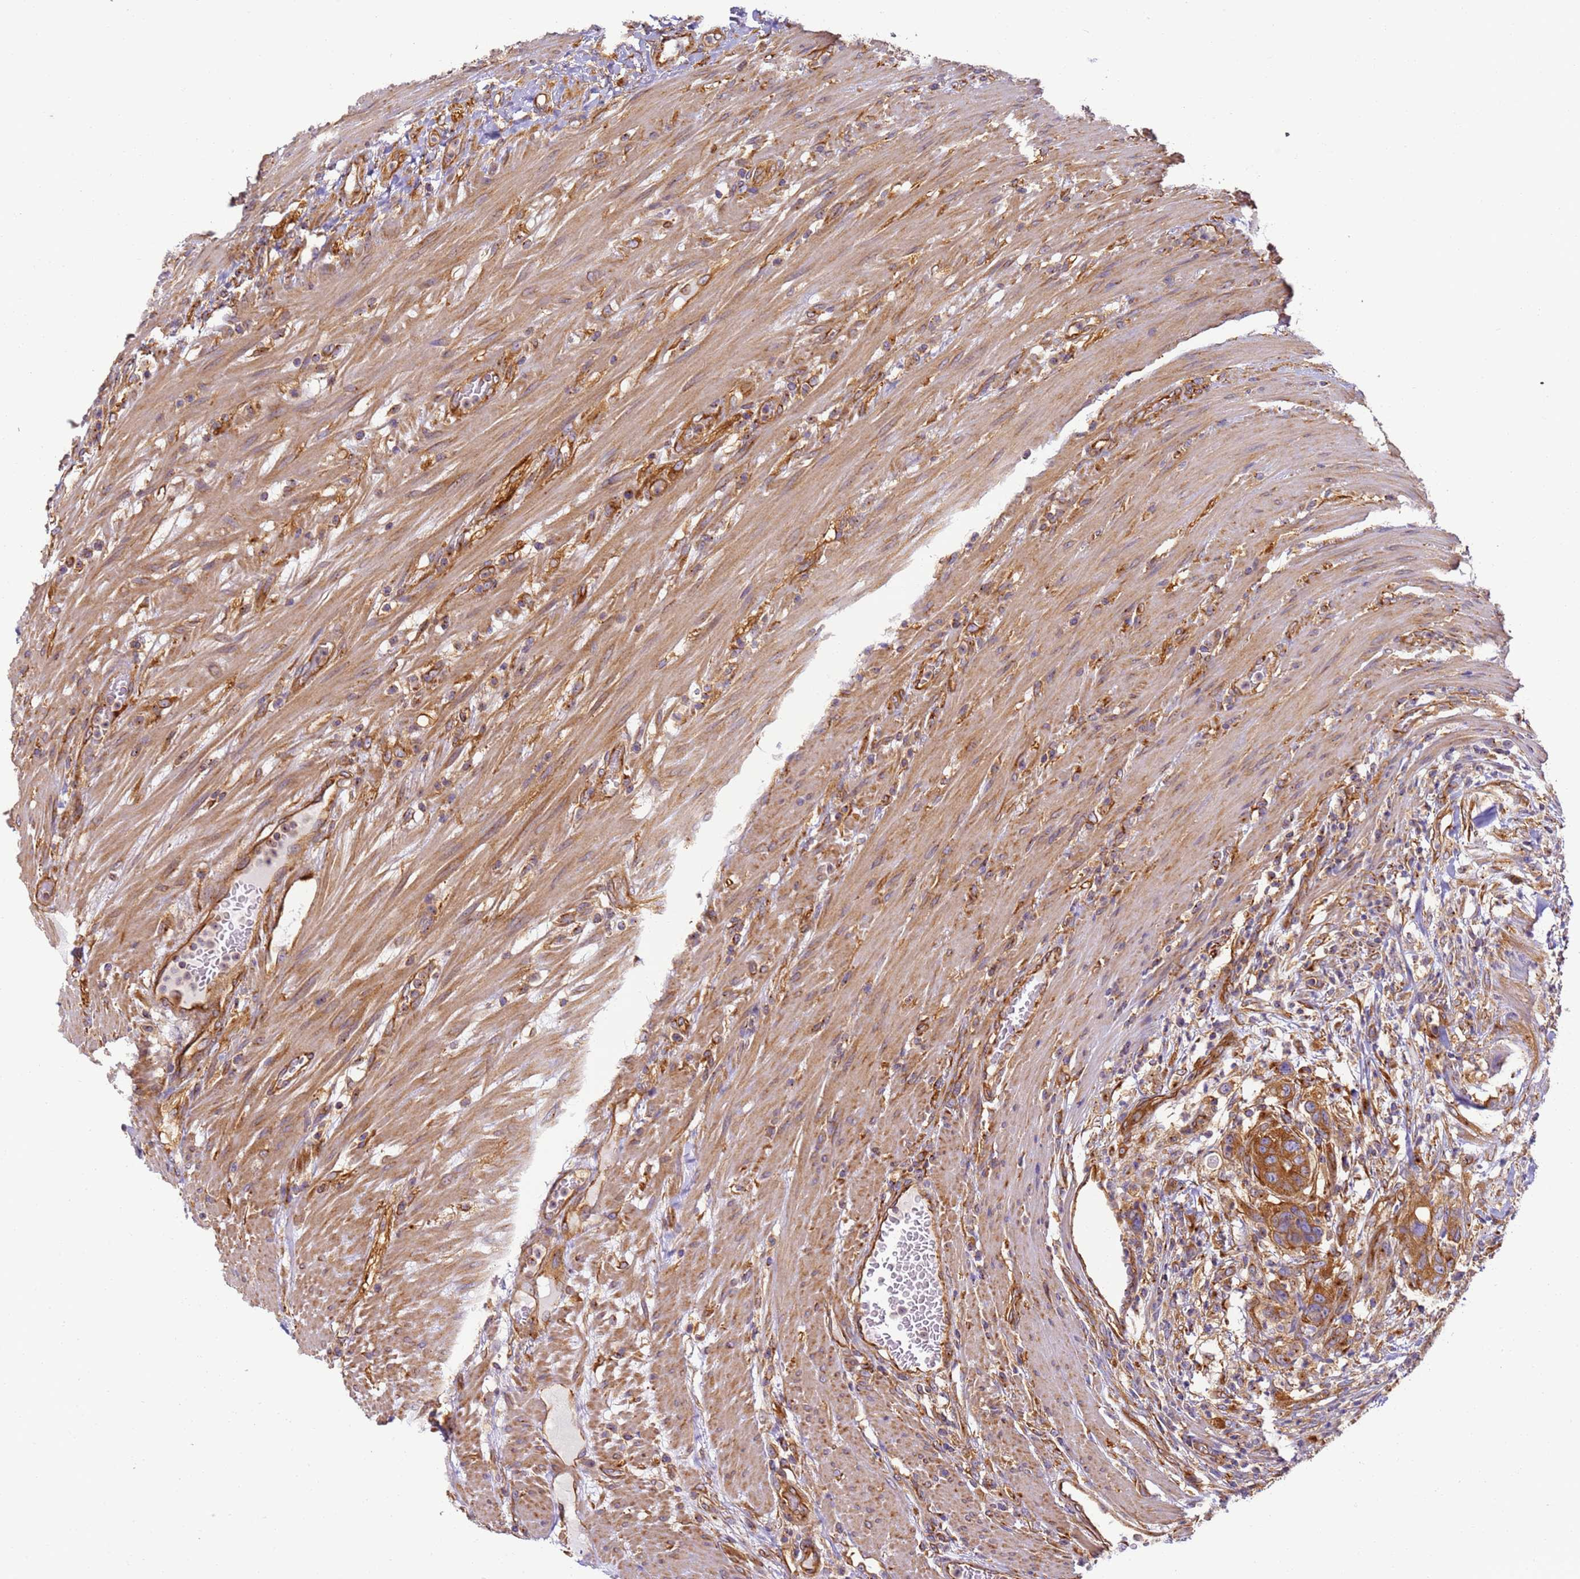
{"staining": {"intensity": "moderate", "quantity": ">75%", "location": "cytoplasmic/membranous"}, "tissue": "colorectal cancer", "cell_type": "Tumor cells", "image_type": "cancer", "snomed": [{"axis": "morphology", "description": "Adenocarcinoma, NOS"}, {"axis": "topography", "description": "Colon"}], "caption": "High-power microscopy captured an IHC image of colorectal cancer, revealing moderate cytoplasmic/membranous positivity in approximately >75% of tumor cells.", "gene": "DYNC1I2", "patient": {"sex": "male", "age": 84}}